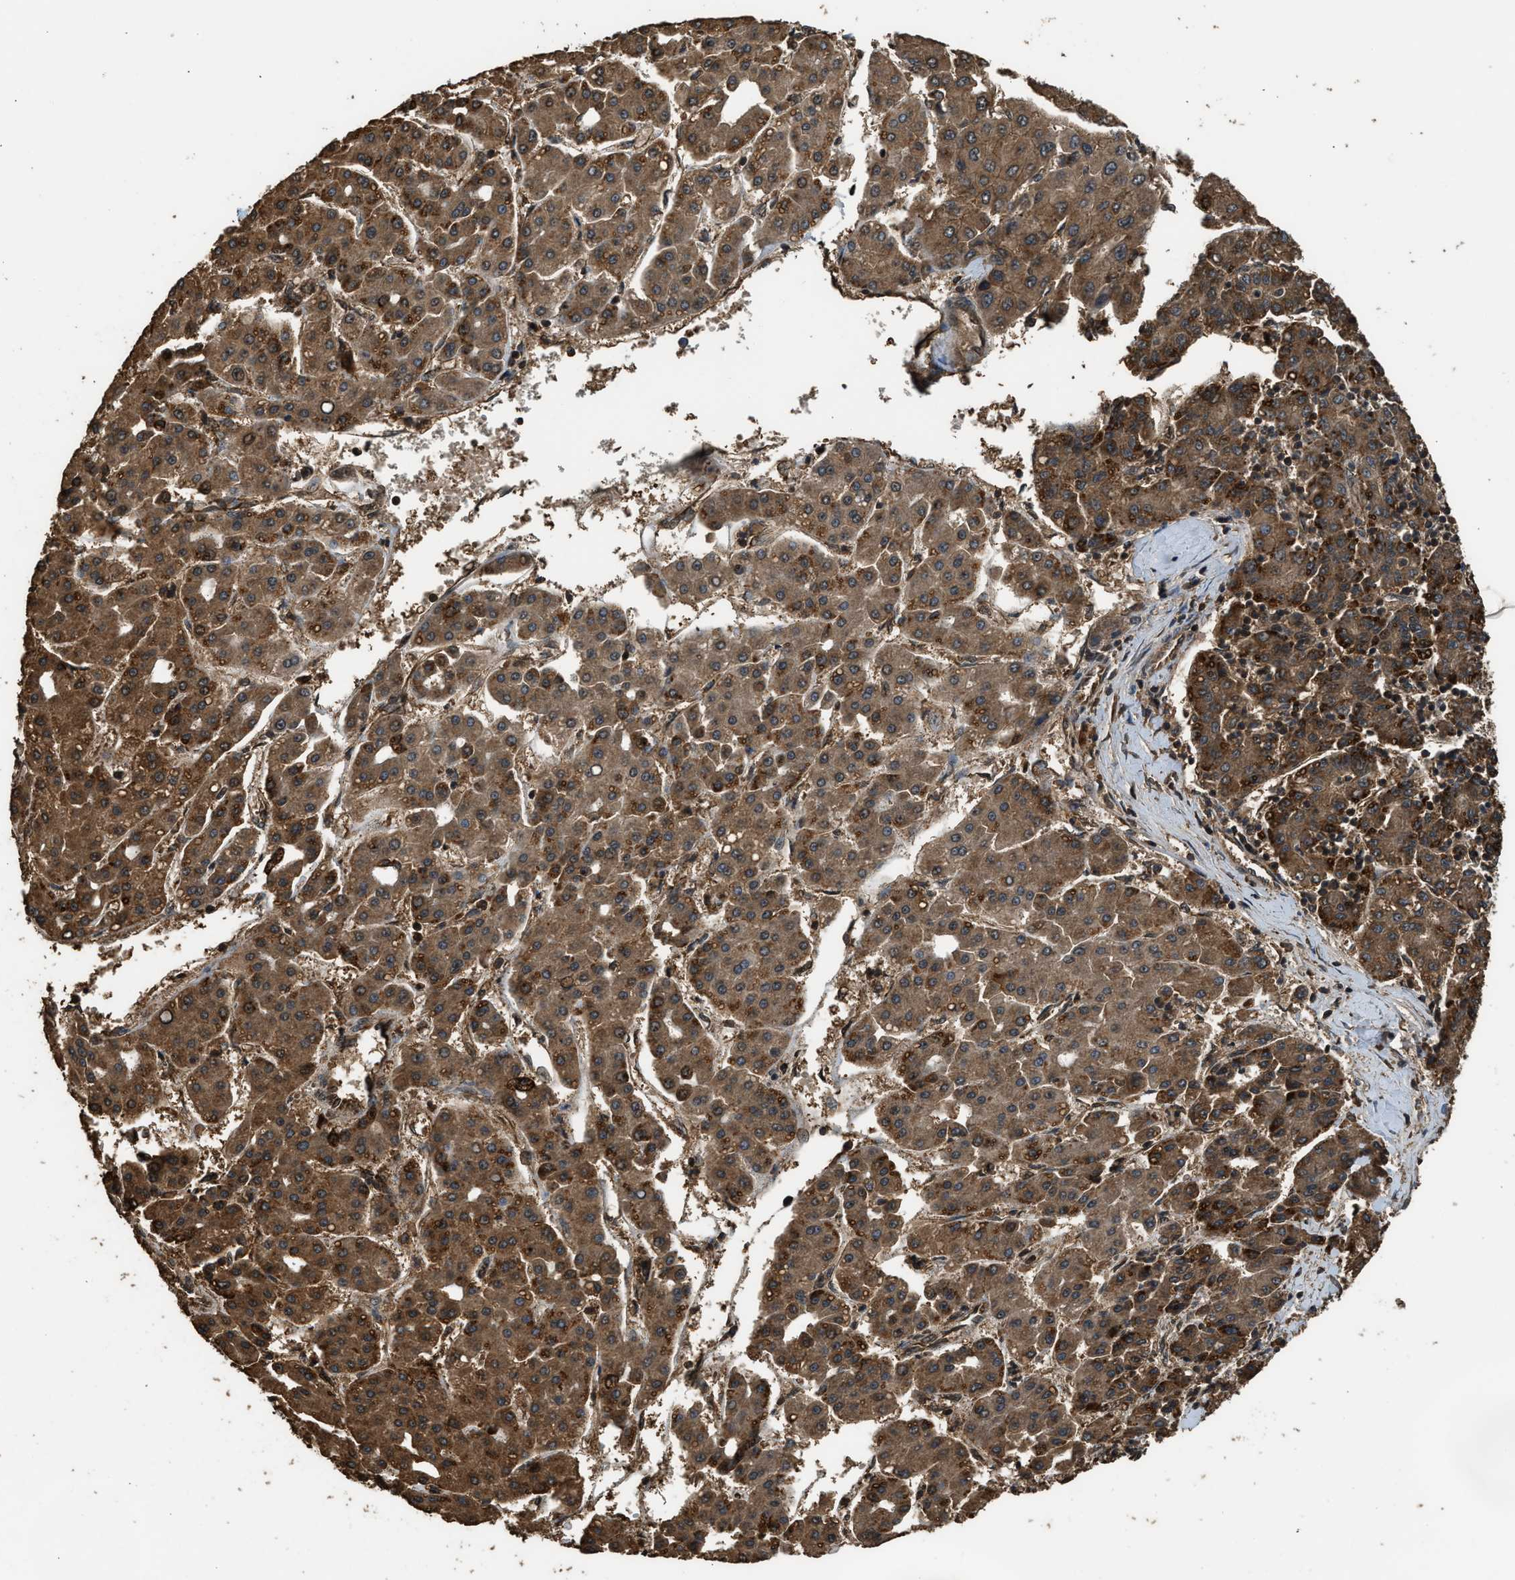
{"staining": {"intensity": "strong", "quantity": ">75%", "location": "cytoplasmic/membranous"}, "tissue": "liver cancer", "cell_type": "Tumor cells", "image_type": "cancer", "snomed": [{"axis": "morphology", "description": "Carcinoma, Hepatocellular, NOS"}, {"axis": "topography", "description": "Liver"}], "caption": "Immunohistochemical staining of hepatocellular carcinoma (liver) reveals high levels of strong cytoplasmic/membranous staining in about >75% of tumor cells.", "gene": "MYBL2", "patient": {"sex": "male", "age": 65}}